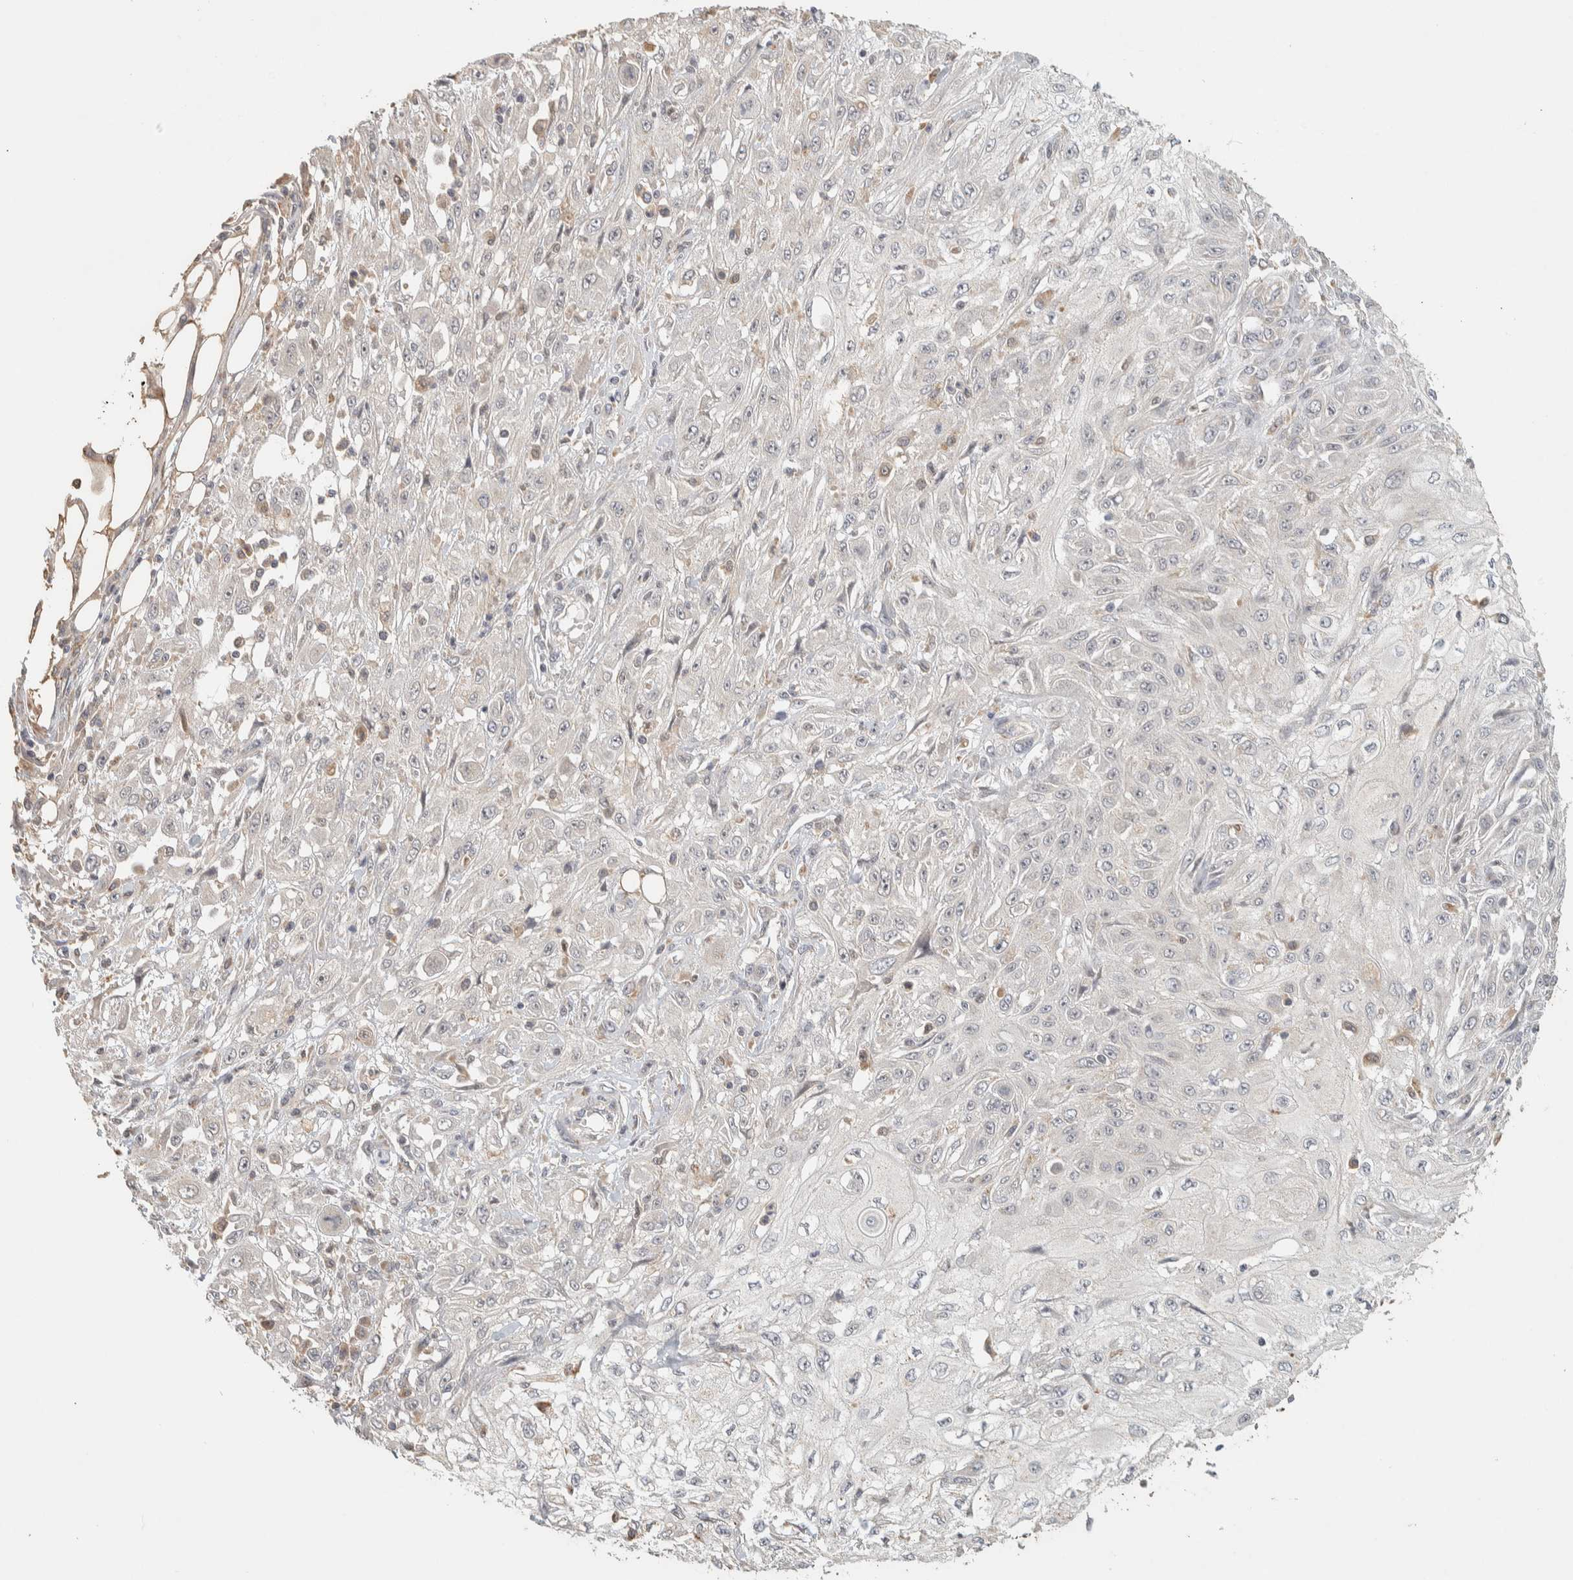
{"staining": {"intensity": "negative", "quantity": "none", "location": "none"}, "tissue": "skin cancer", "cell_type": "Tumor cells", "image_type": "cancer", "snomed": [{"axis": "morphology", "description": "Squamous cell carcinoma, NOS"}, {"axis": "morphology", "description": "Squamous cell carcinoma, metastatic, NOS"}, {"axis": "topography", "description": "Skin"}, {"axis": "topography", "description": "Lymph node"}], "caption": "Tumor cells are negative for brown protein staining in metastatic squamous cell carcinoma (skin).", "gene": "ITPA", "patient": {"sex": "male", "age": 75}}